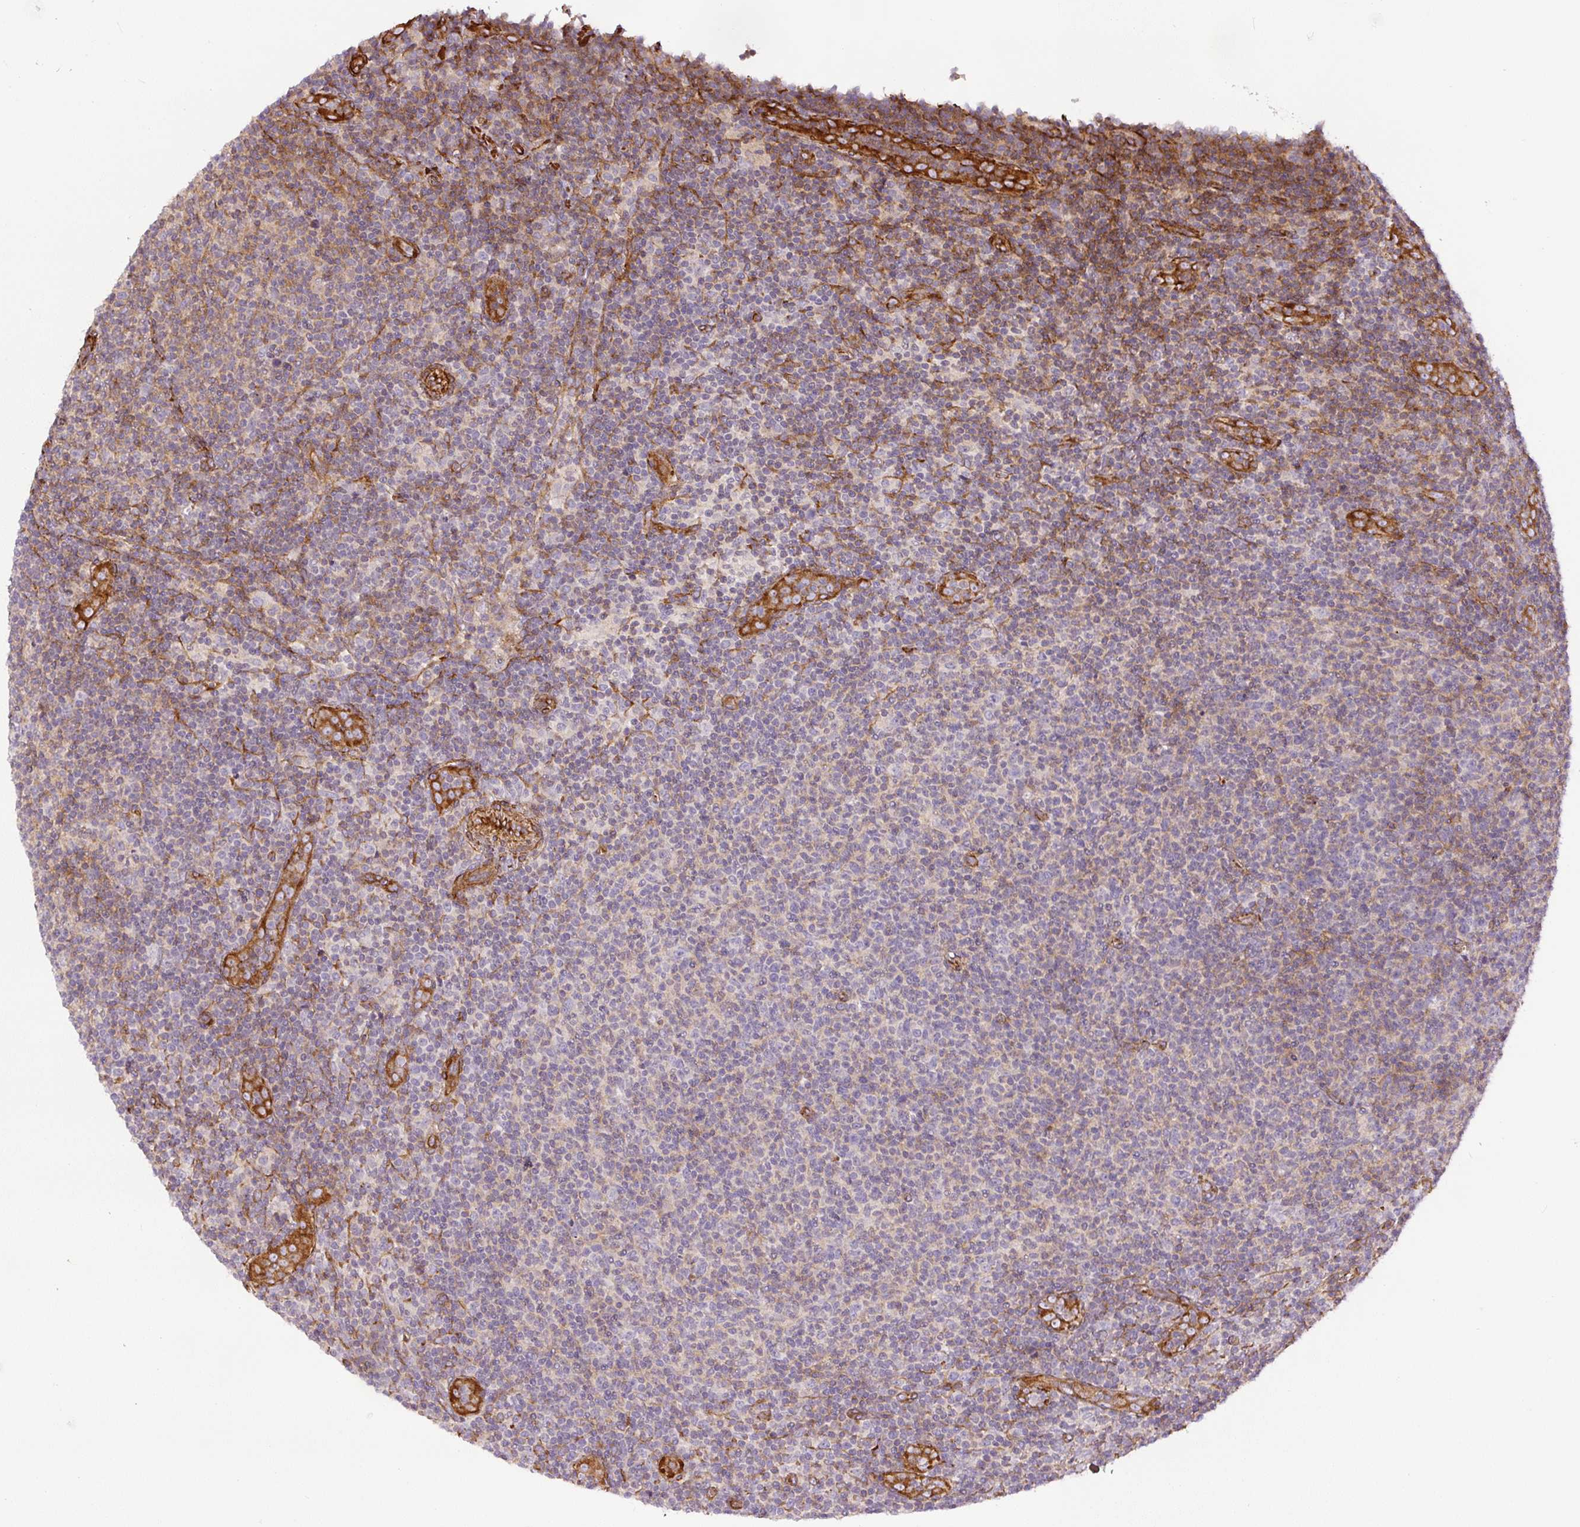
{"staining": {"intensity": "moderate", "quantity": "25%-75%", "location": "cytoplasmic/membranous"}, "tissue": "lymphoma", "cell_type": "Tumor cells", "image_type": "cancer", "snomed": [{"axis": "morphology", "description": "Malignant lymphoma, non-Hodgkin's type, Low grade"}, {"axis": "topography", "description": "Lymph node"}], "caption": "An immunohistochemistry (IHC) image of tumor tissue is shown. Protein staining in brown labels moderate cytoplasmic/membranous positivity in malignant lymphoma, non-Hodgkin's type (low-grade) within tumor cells.", "gene": "MYL12A", "patient": {"sex": "male", "age": 66}}